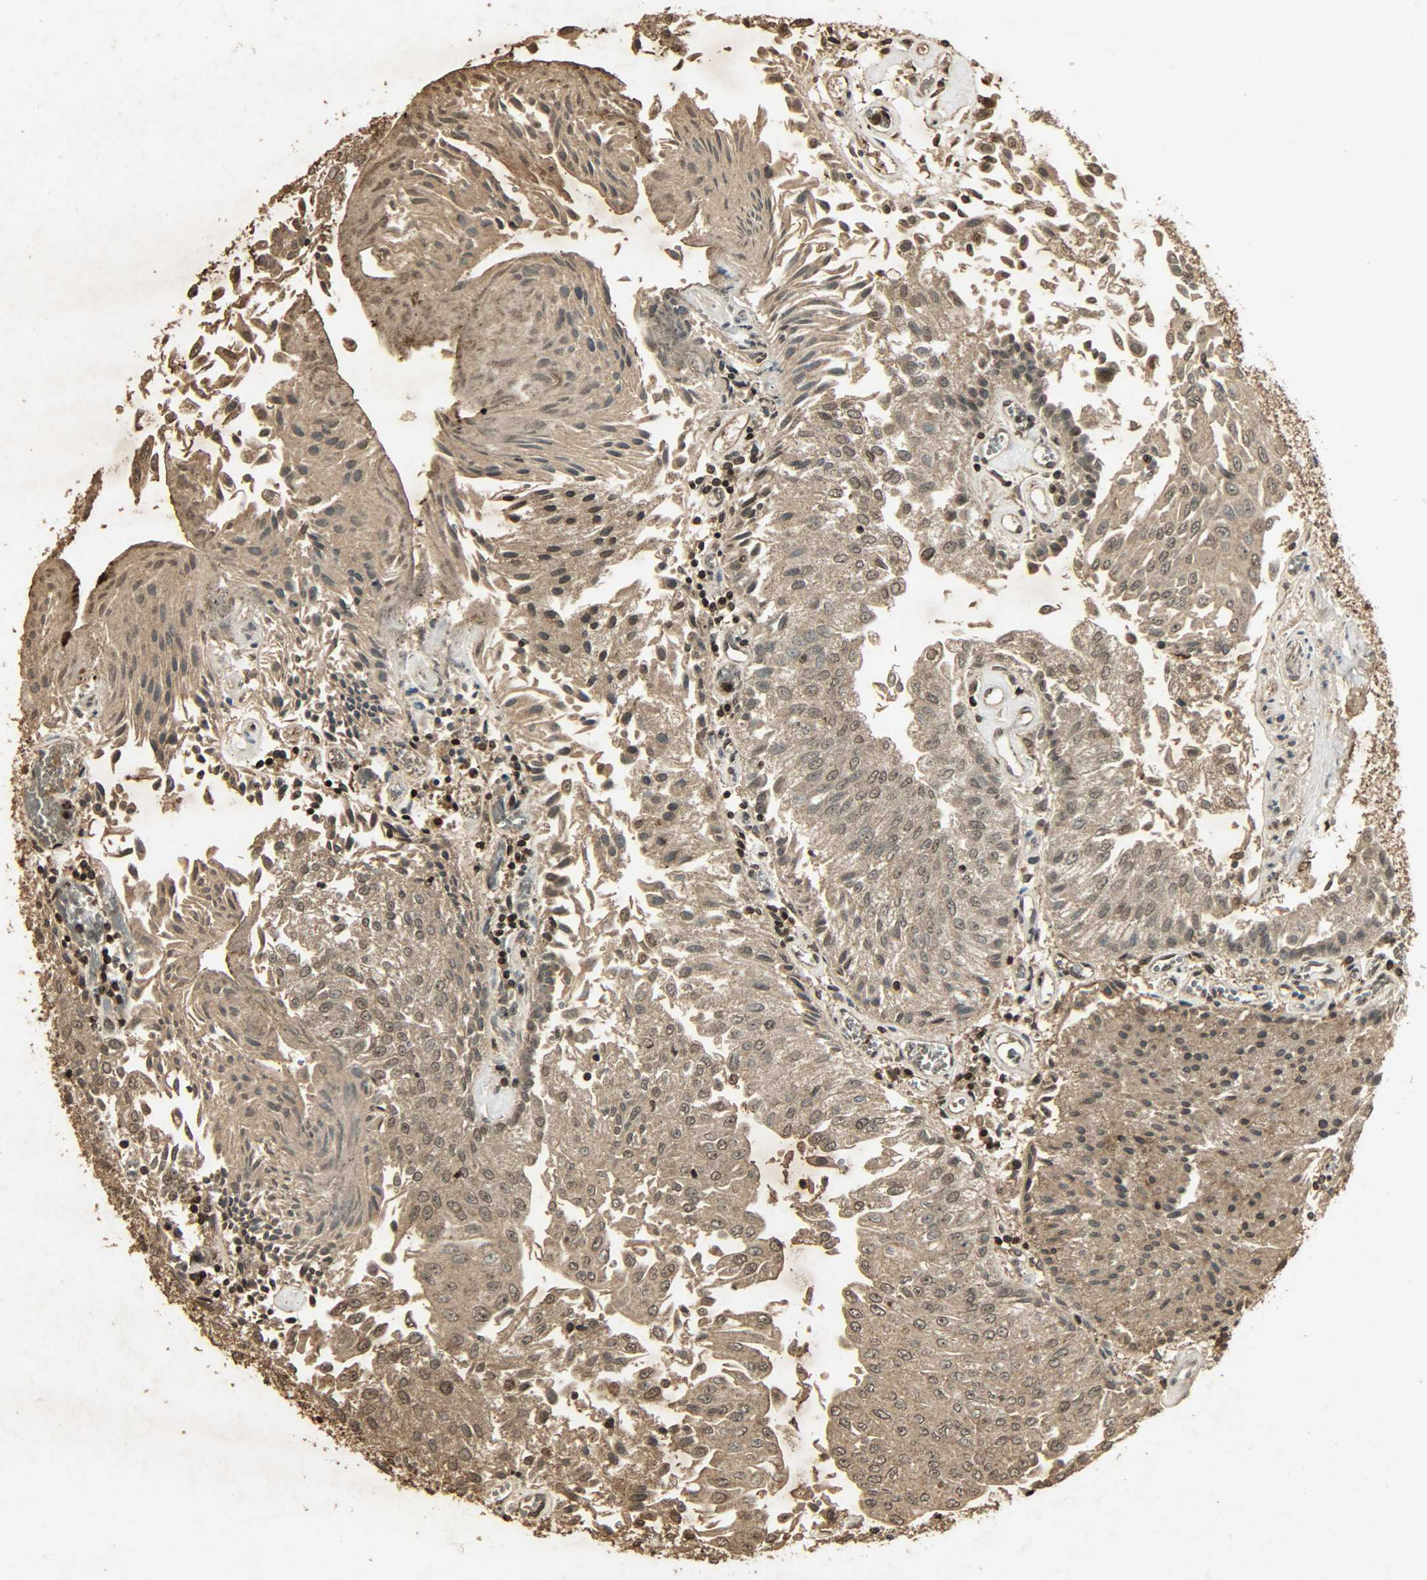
{"staining": {"intensity": "moderate", "quantity": ">75%", "location": "cytoplasmic/membranous,nuclear"}, "tissue": "urothelial cancer", "cell_type": "Tumor cells", "image_type": "cancer", "snomed": [{"axis": "morphology", "description": "Urothelial carcinoma, Low grade"}, {"axis": "topography", "description": "Urinary bladder"}], "caption": "Urothelial cancer stained with DAB immunohistochemistry (IHC) displays medium levels of moderate cytoplasmic/membranous and nuclear staining in about >75% of tumor cells.", "gene": "PPP3R1", "patient": {"sex": "male", "age": 86}}